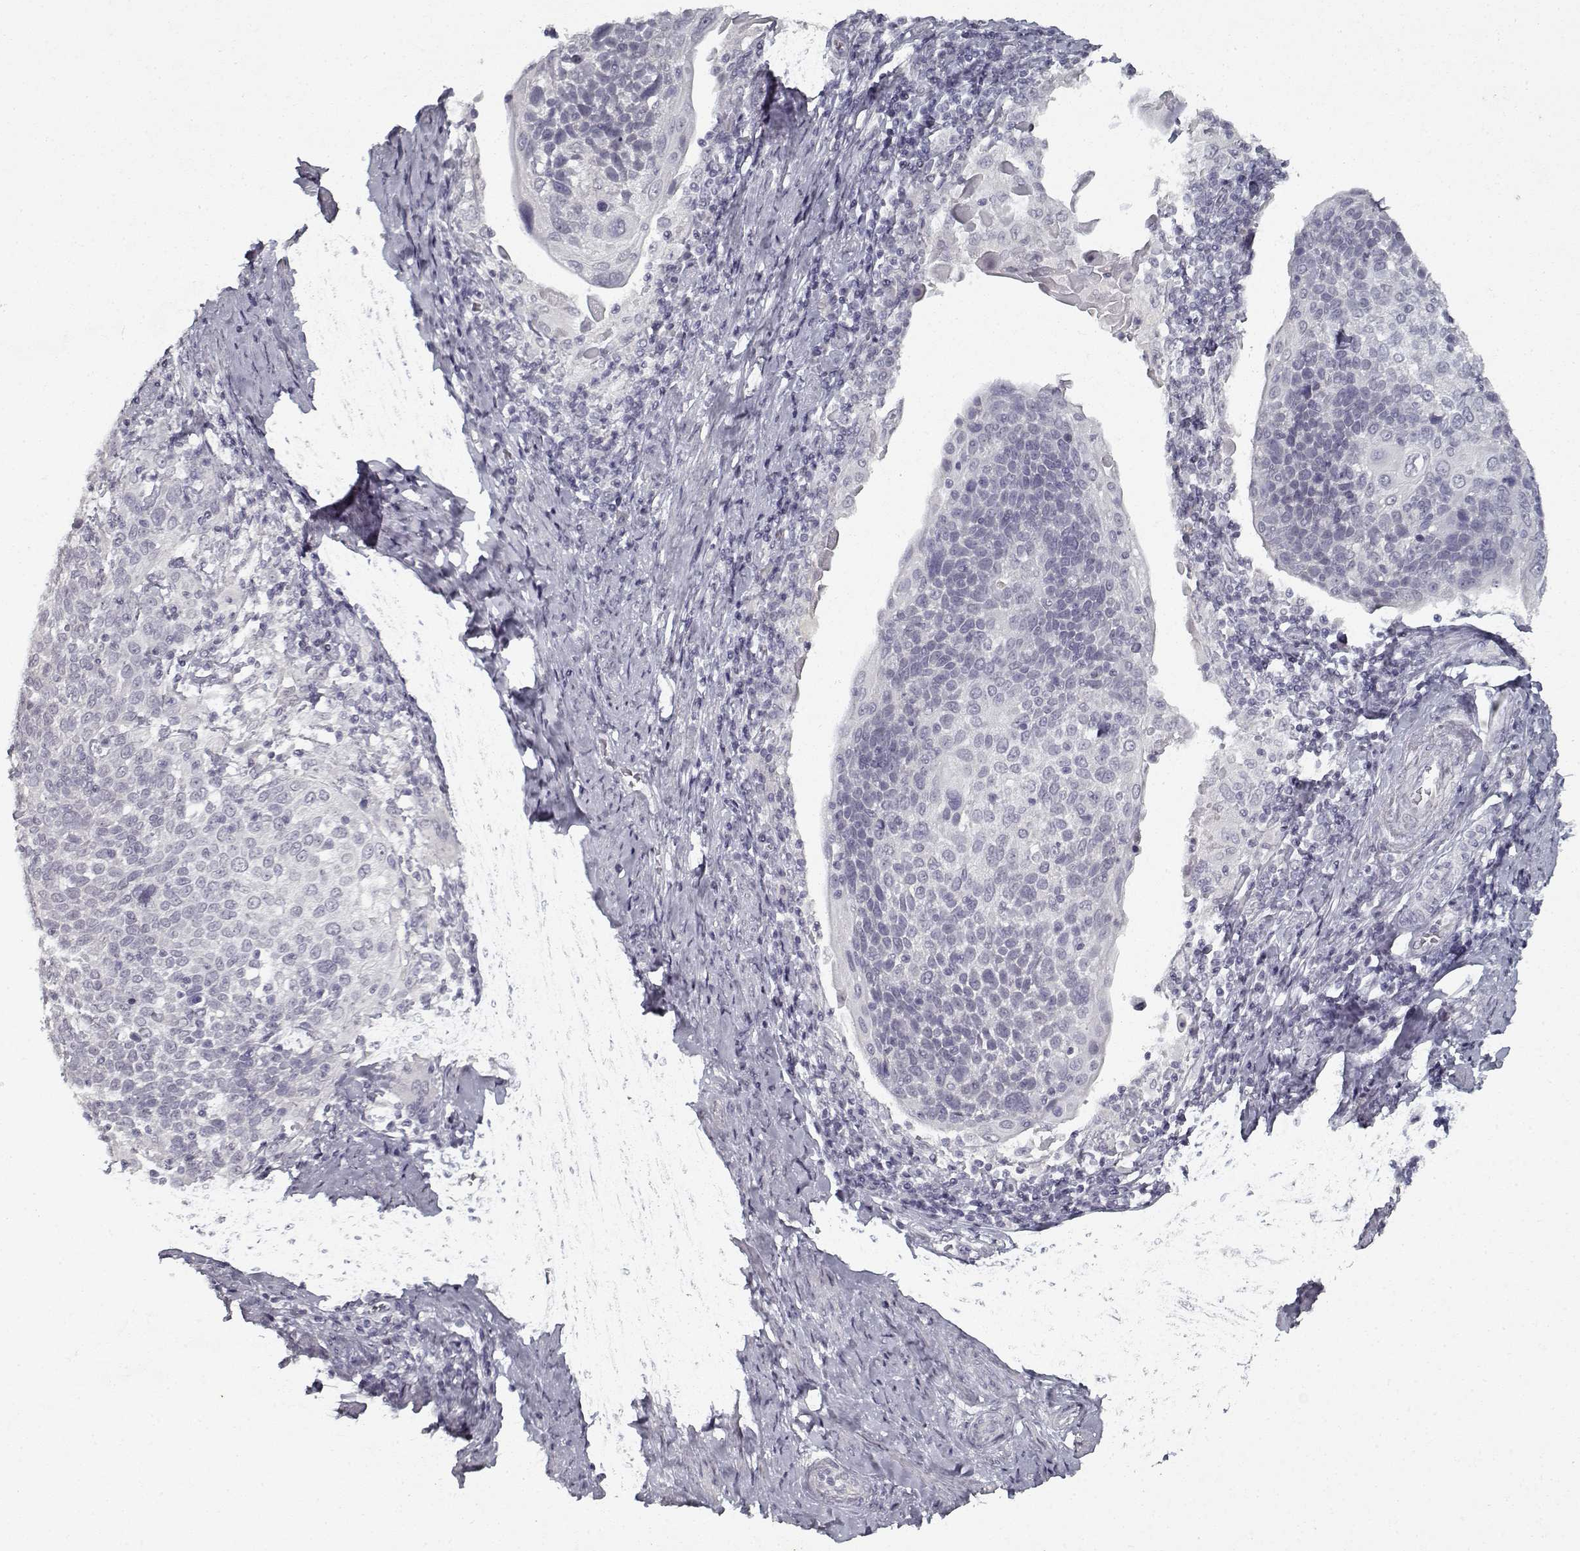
{"staining": {"intensity": "negative", "quantity": "none", "location": "none"}, "tissue": "cervical cancer", "cell_type": "Tumor cells", "image_type": "cancer", "snomed": [{"axis": "morphology", "description": "Squamous cell carcinoma, NOS"}, {"axis": "topography", "description": "Cervix"}], "caption": "Immunohistochemistry of human cervical squamous cell carcinoma shows no positivity in tumor cells.", "gene": "GAD2", "patient": {"sex": "female", "age": 61}}